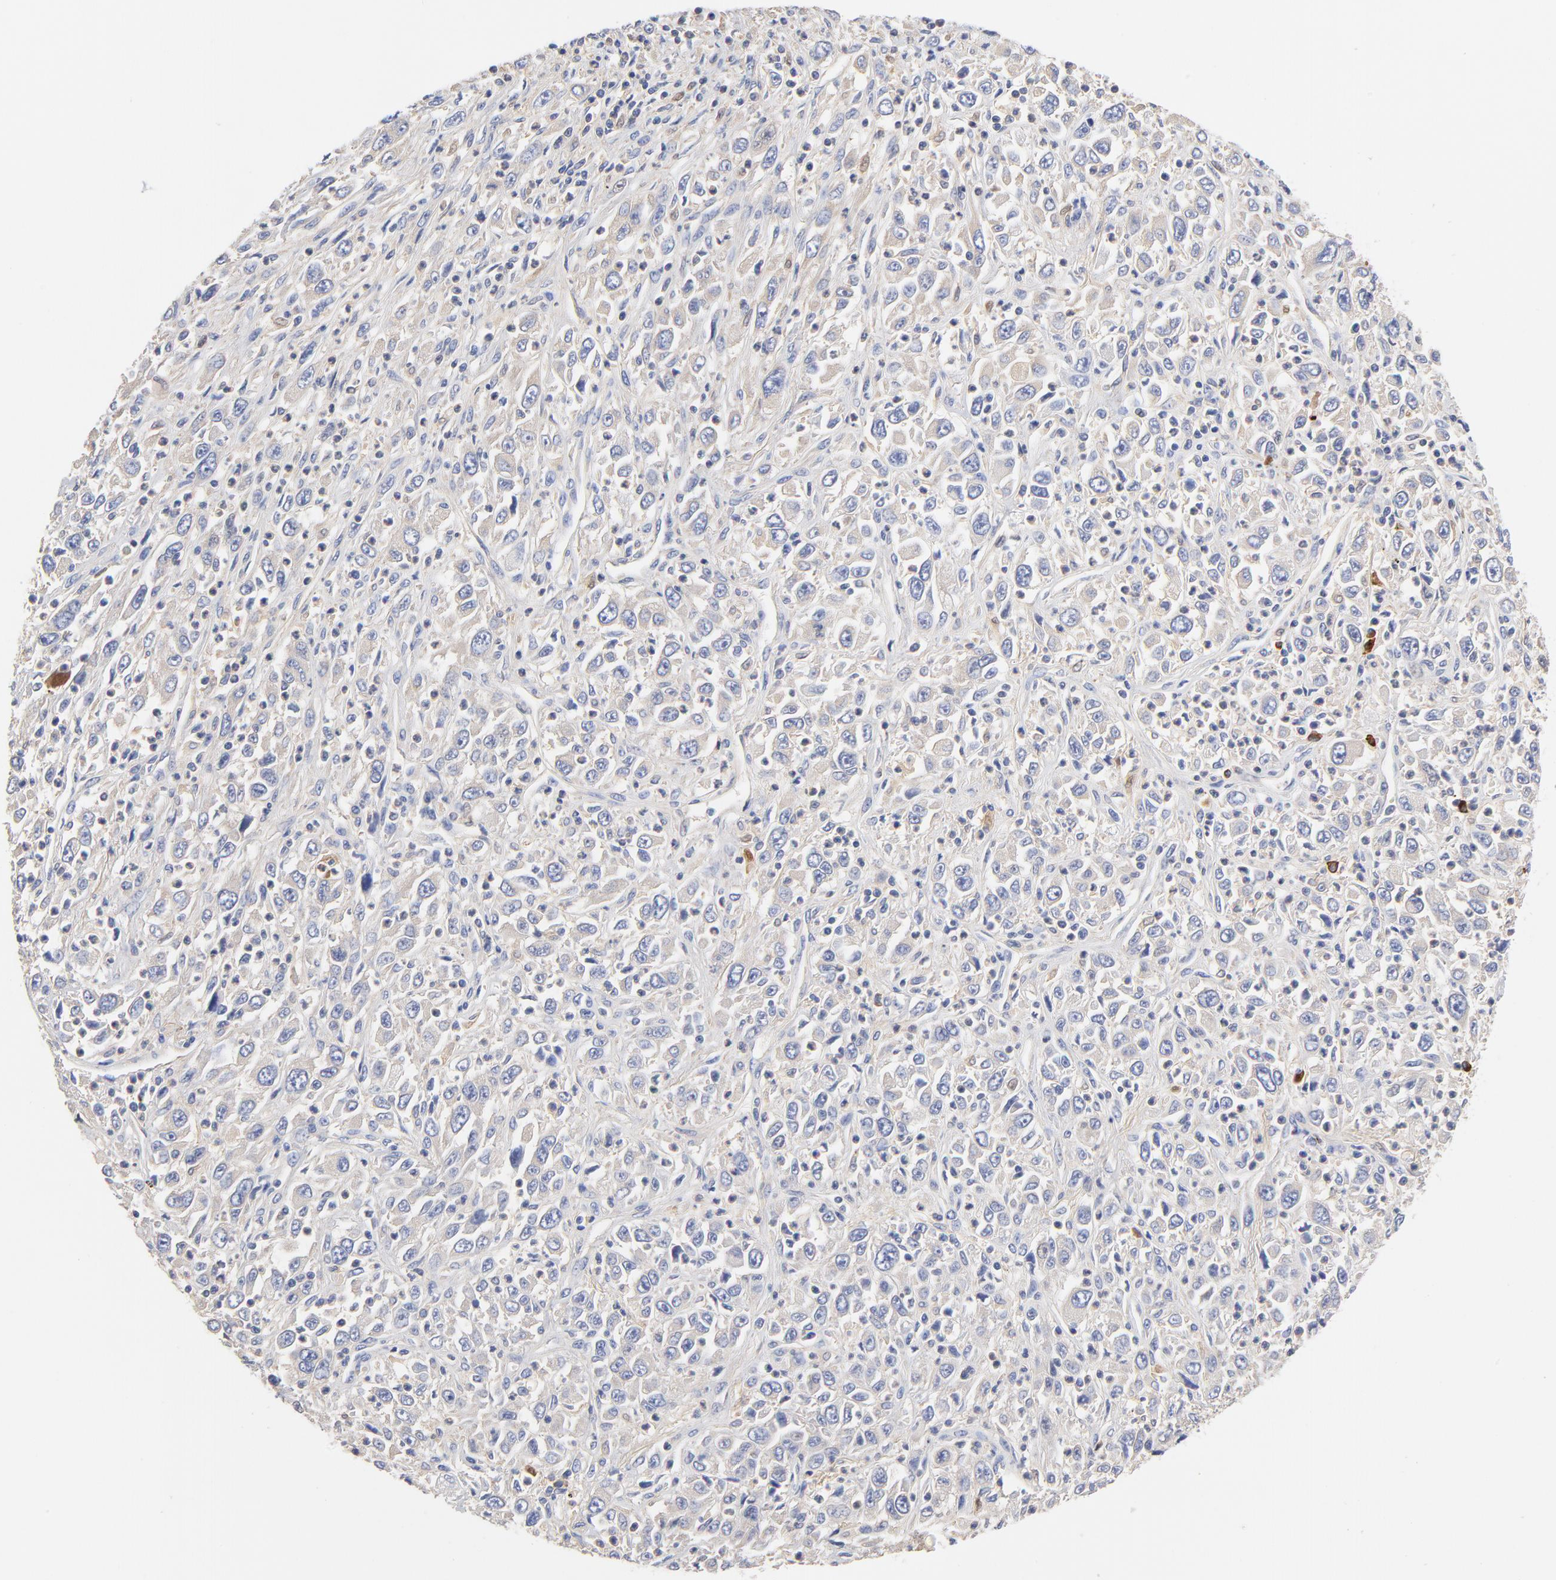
{"staining": {"intensity": "weak", "quantity": "<25%", "location": "cytoplasmic/membranous"}, "tissue": "melanoma", "cell_type": "Tumor cells", "image_type": "cancer", "snomed": [{"axis": "morphology", "description": "Malignant melanoma, Metastatic site"}, {"axis": "topography", "description": "Skin"}], "caption": "A photomicrograph of melanoma stained for a protein reveals no brown staining in tumor cells.", "gene": "IGLV3-10", "patient": {"sex": "female", "age": 56}}